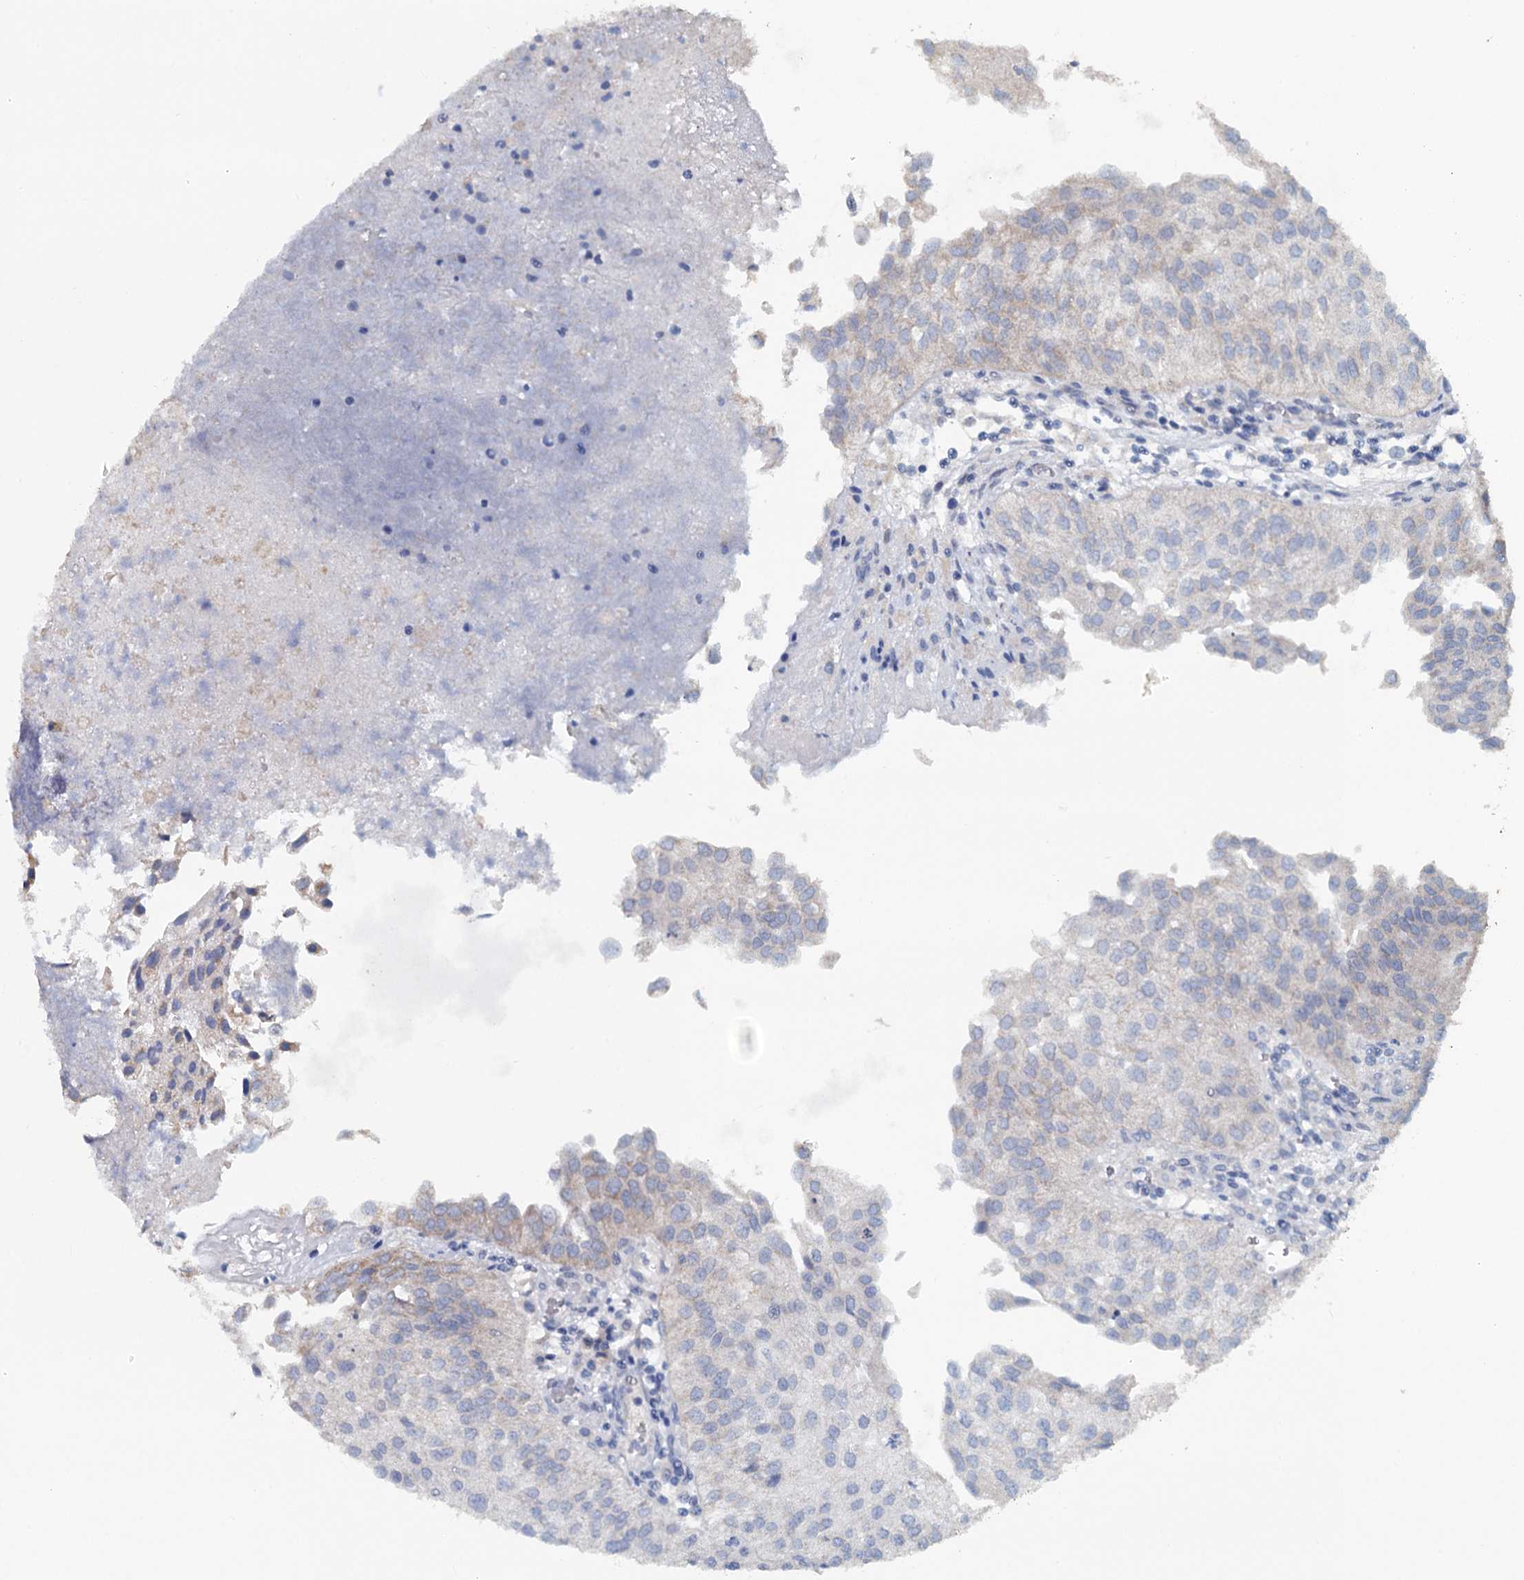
{"staining": {"intensity": "negative", "quantity": "none", "location": "none"}, "tissue": "urothelial cancer", "cell_type": "Tumor cells", "image_type": "cancer", "snomed": [{"axis": "morphology", "description": "Urothelial carcinoma, Low grade"}, {"axis": "topography", "description": "Urinary bladder"}], "caption": "High power microscopy micrograph of an immunohistochemistry (IHC) photomicrograph of urothelial cancer, revealing no significant staining in tumor cells.", "gene": "FUNDC1", "patient": {"sex": "female", "age": 89}}